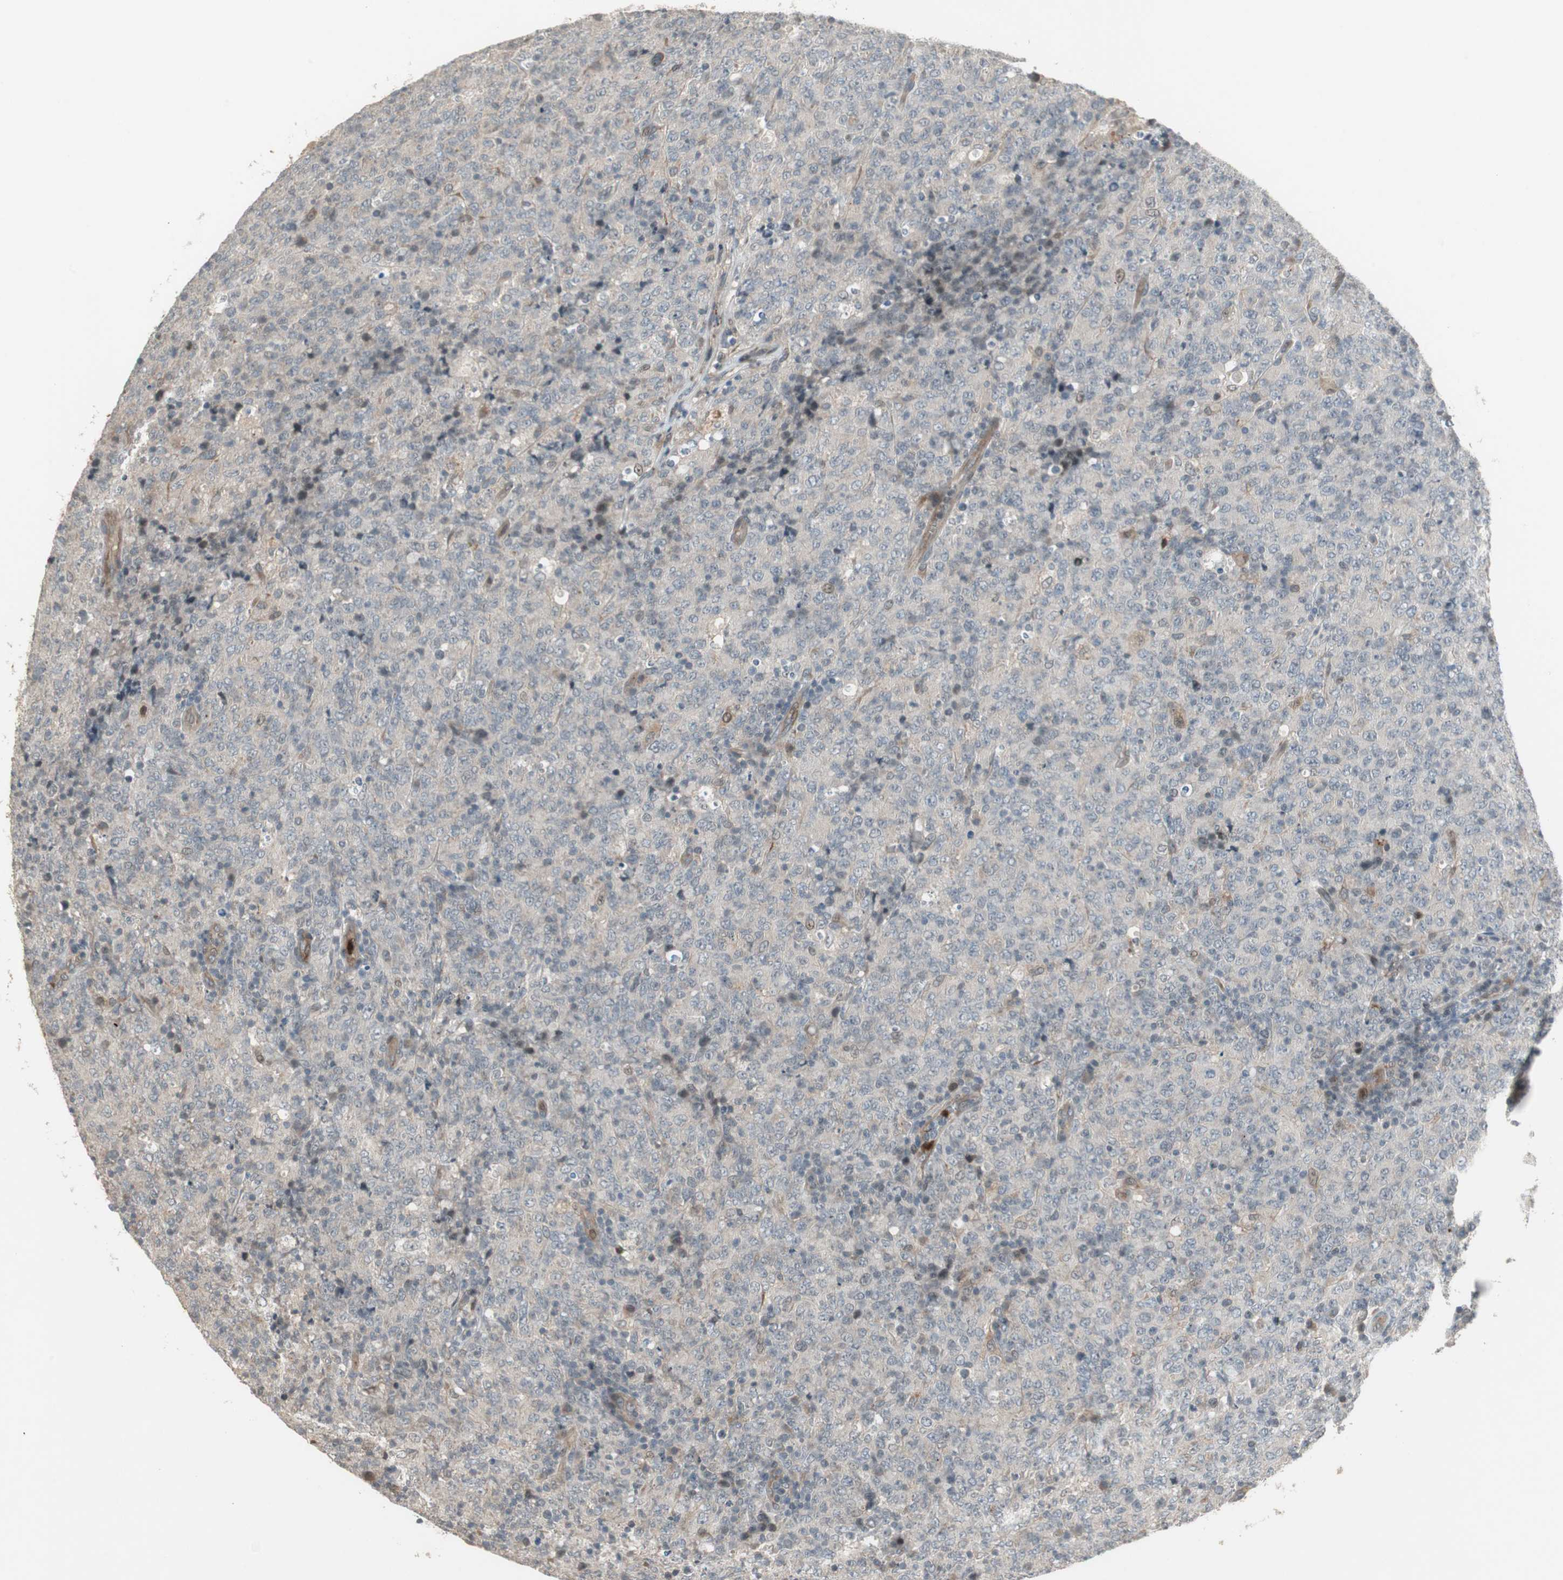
{"staining": {"intensity": "weak", "quantity": "<25%", "location": "cytoplasmic/membranous"}, "tissue": "lymphoma", "cell_type": "Tumor cells", "image_type": "cancer", "snomed": [{"axis": "morphology", "description": "Malignant lymphoma, non-Hodgkin's type, High grade"}, {"axis": "topography", "description": "Tonsil"}], "caption": "The micrograph exhibits no staining of tumor cells in high-grade malignant lymphoma, non-Hodgkin's type.", "gene": "SNX4", "patient": {"sex": "female", "age": 36}}